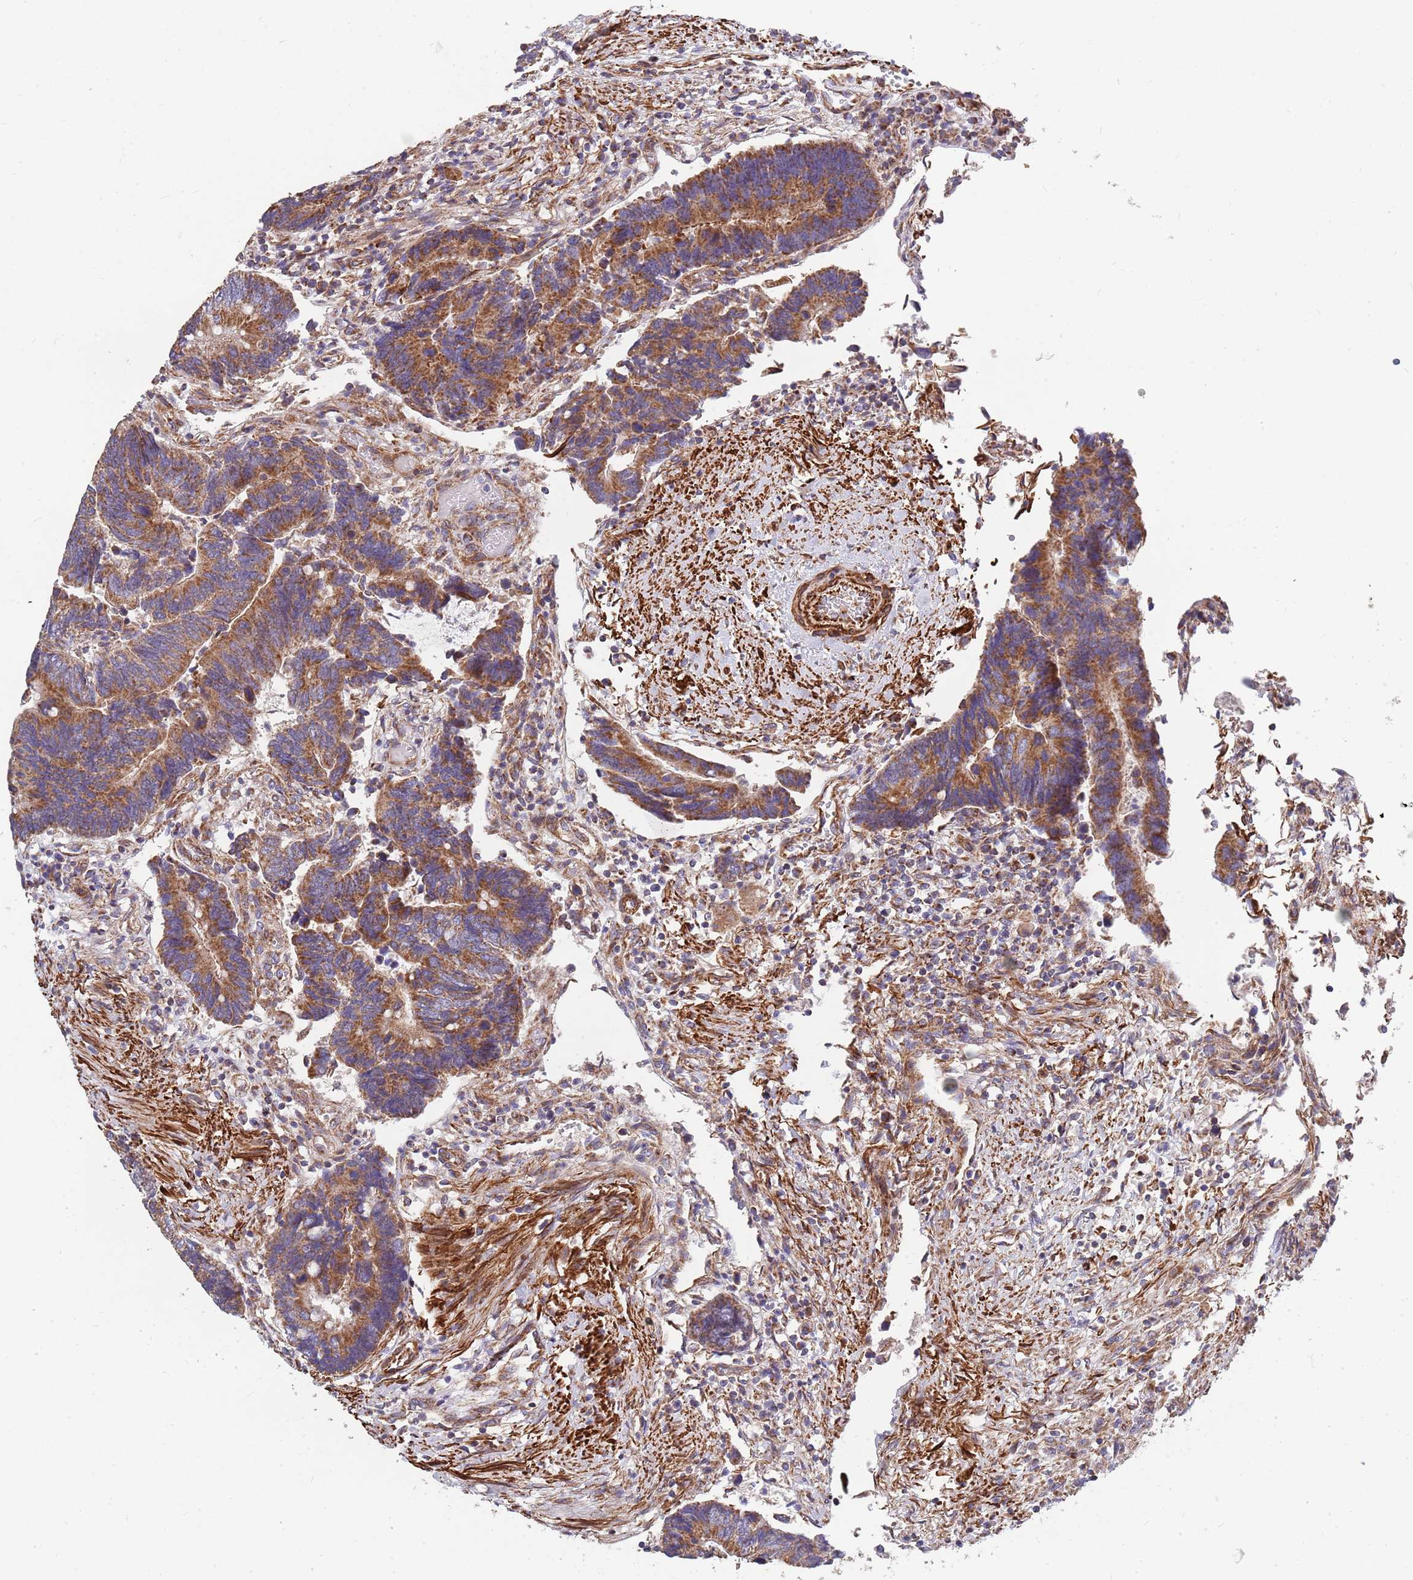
{"staining": {"intensity": "moderate", "quantity": ">75%", "location": "cytoplasmic/membranous"}, "tissue": "colorectal cancer", "cell_type": "Tumor cells", "image_type": "cancer", "snomed": [{"axis": "morphology", "description": "Adenocarcinoma, NOS"}, {"axis": "topography", "description": "Colon"}], "caption": "Protein expression analysis of colorectal cancer (adenocarcinoma) exhibits moderate cytoplasmic/membranous staining in about >75% of tumor cells. Using DAB (brown) and hematoxylin (blue) stains, captured at high magnification using brightfield microscopy.", "gene": "WDFY3", "patient": {"sex": "male", "age": 87}}